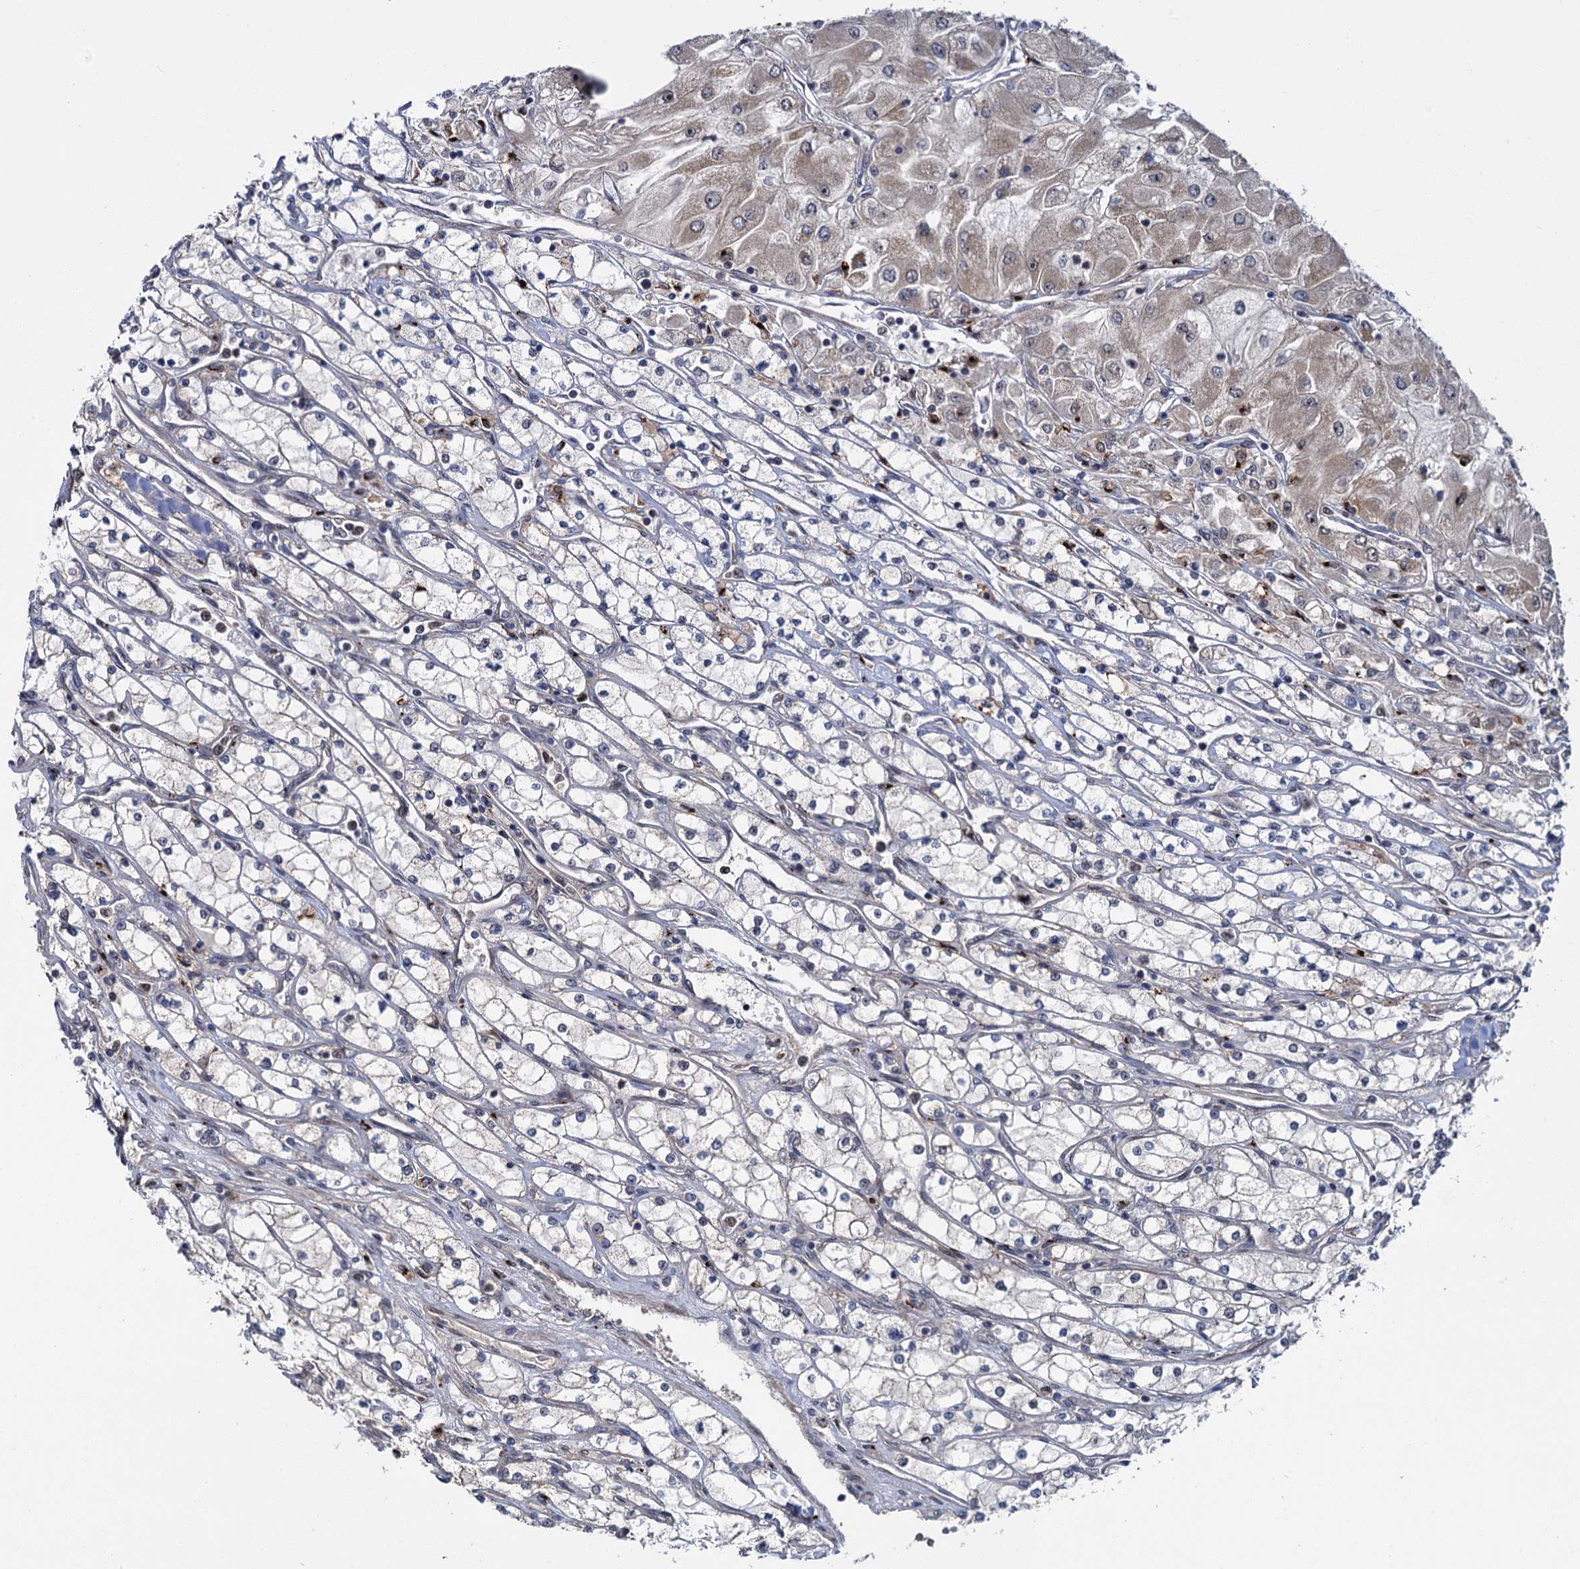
{"staining": {"intensity": "weak", "quantity": "<25%", "location": "cytoplasmic/membranous"}, "tissue": "renal cancer", "cell_type": "Tumor cells", "image_type": "cancer", "snomed": [{"axis": "morphology", "description": "Adenocarcinoma, NOS"}, {"axis": "topography", "description": "Kidney"}], "caption": "There is no significant expression in tumor cells of renal adenocarcinoma.", "gene": "GAL3ST4", "patient": {"sex": "male", "age": 80}}